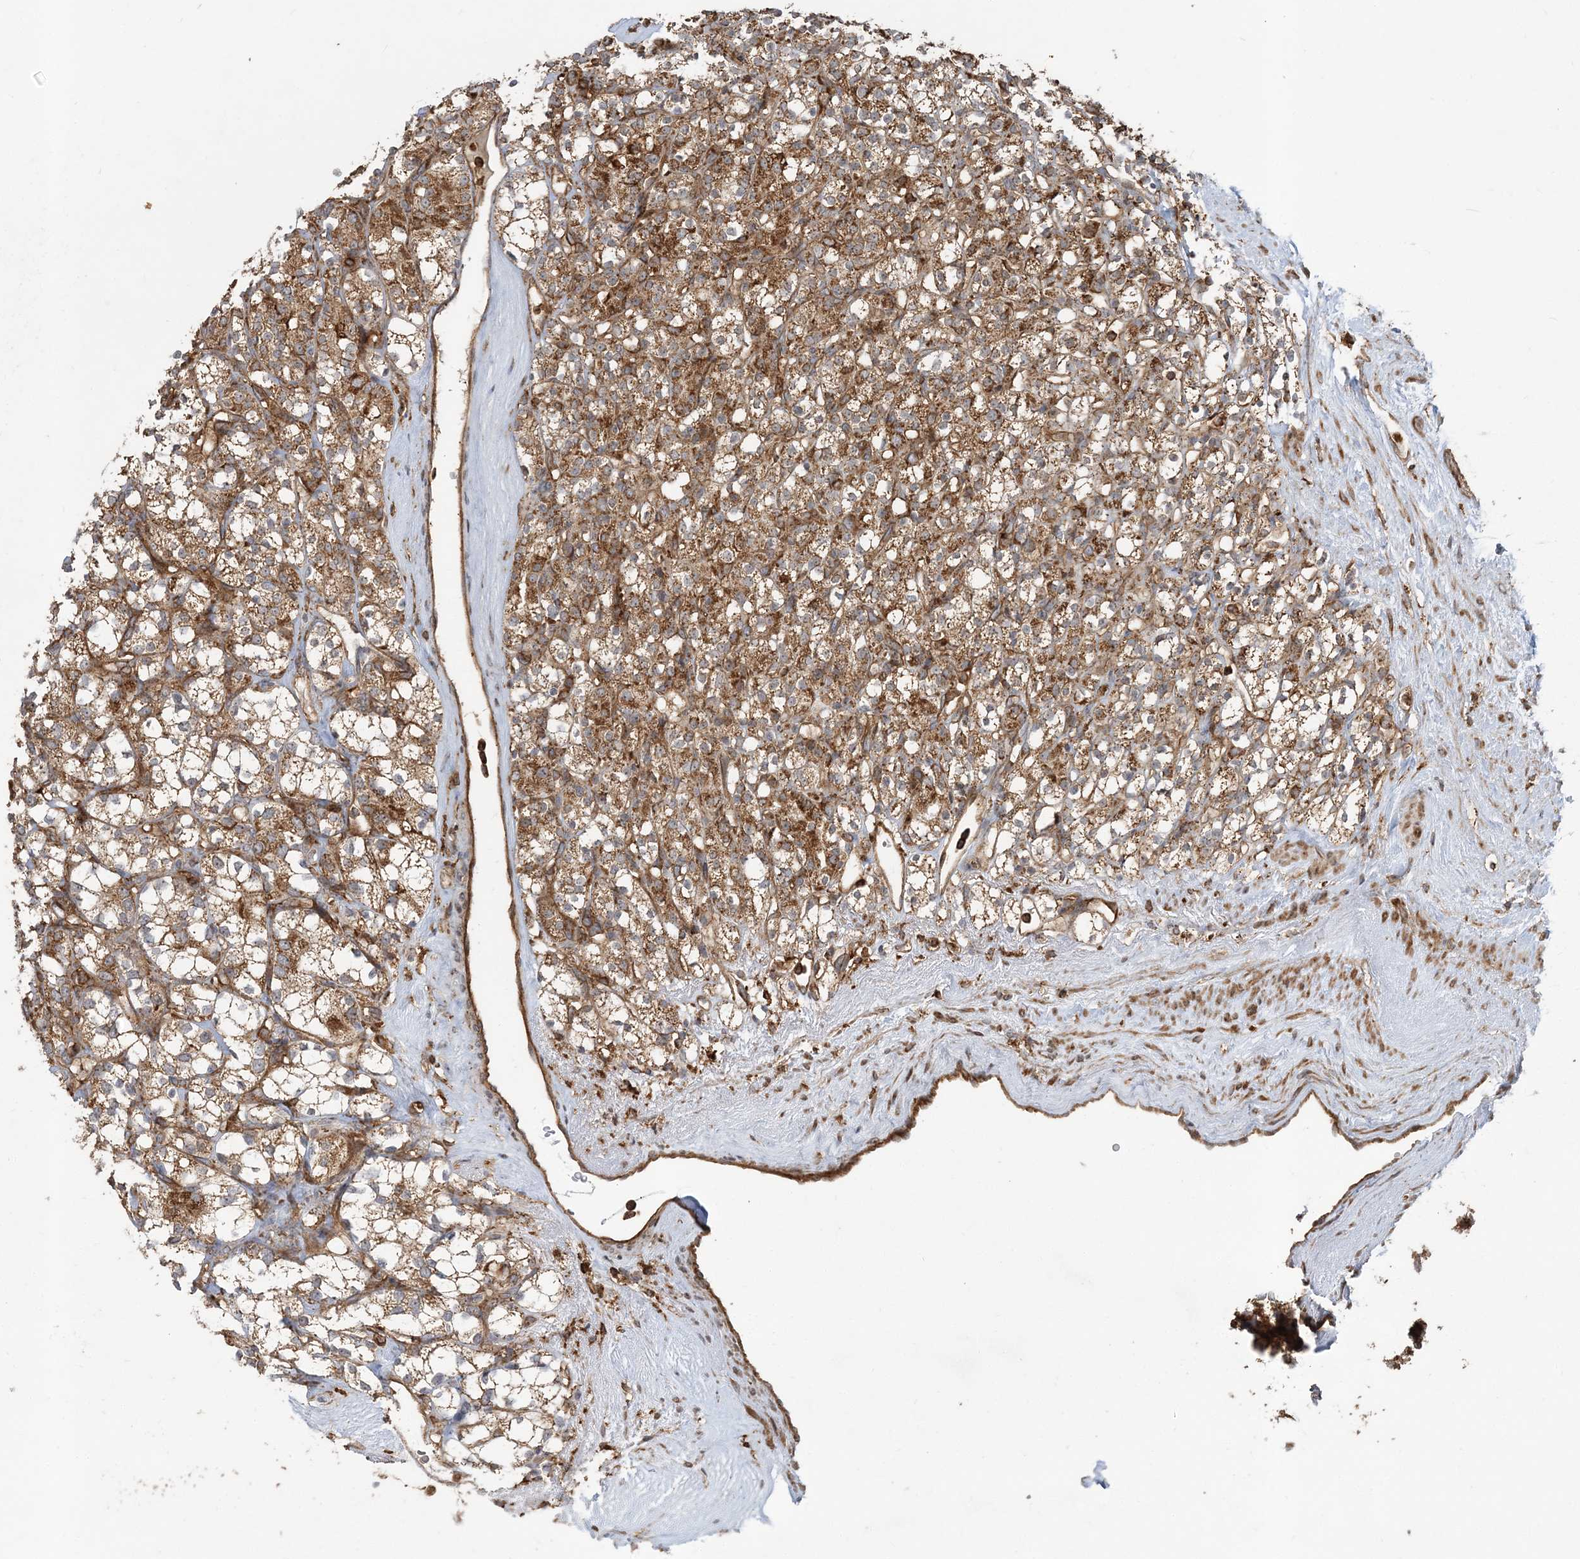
{"staining": {"intensity": "moderate", "quantity": ">75%", "location": "cytoplasmic/membranous"}, "tissue": "renal cancer", "cell_type": "Tumor cells", "image_type": "cancer", "snomed": [{"axis": "morphology", "description": "Adenocarcinoma, NOS"}, {"axis": "topography", "description": "Kidney"}], "caption": "Renal cancer stained with DAB (3,3'-diaminobenzidine) IHC reveals medium levels of moderate cytoplasmic/membranous staining in approximately >75% of tumor cells.", "gene": "LRPPRC", "patient": {"sex": "male", "age": 77}}